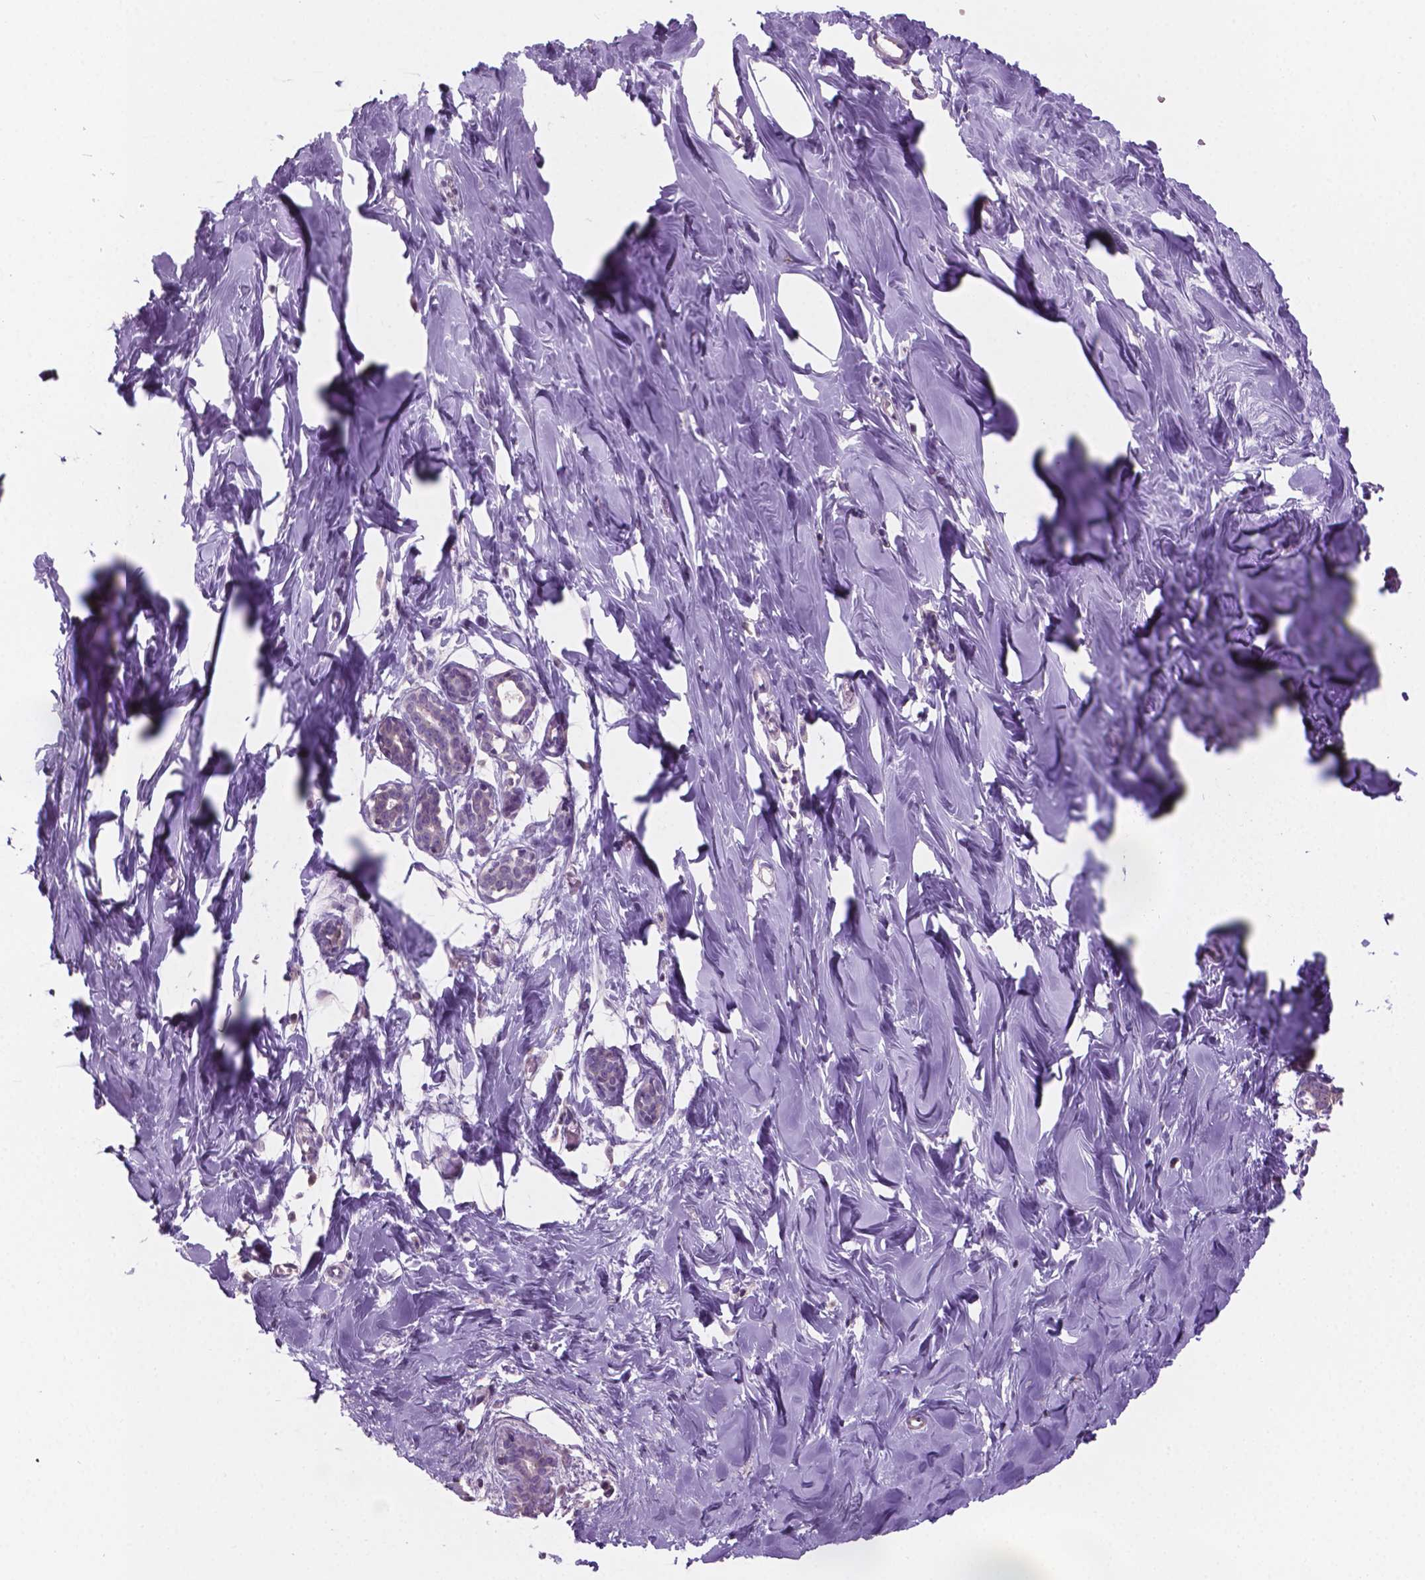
{"staining": {"intensity": "negative", "quantity": "none", "location": "none"}, "tissue": "breast", "cell_type": "Adipocytes", "image_type": "normal", "snomed": [{"axis": "morphology", "description": "Normal tissue, NOS"}, {"axis": "topography", "description": "Breast"}], "caption": "The image demonstrates no staining of adipocytes in normal breast.", "gene": "SBSN", "patient": {"sex": "female", "age": 27}}